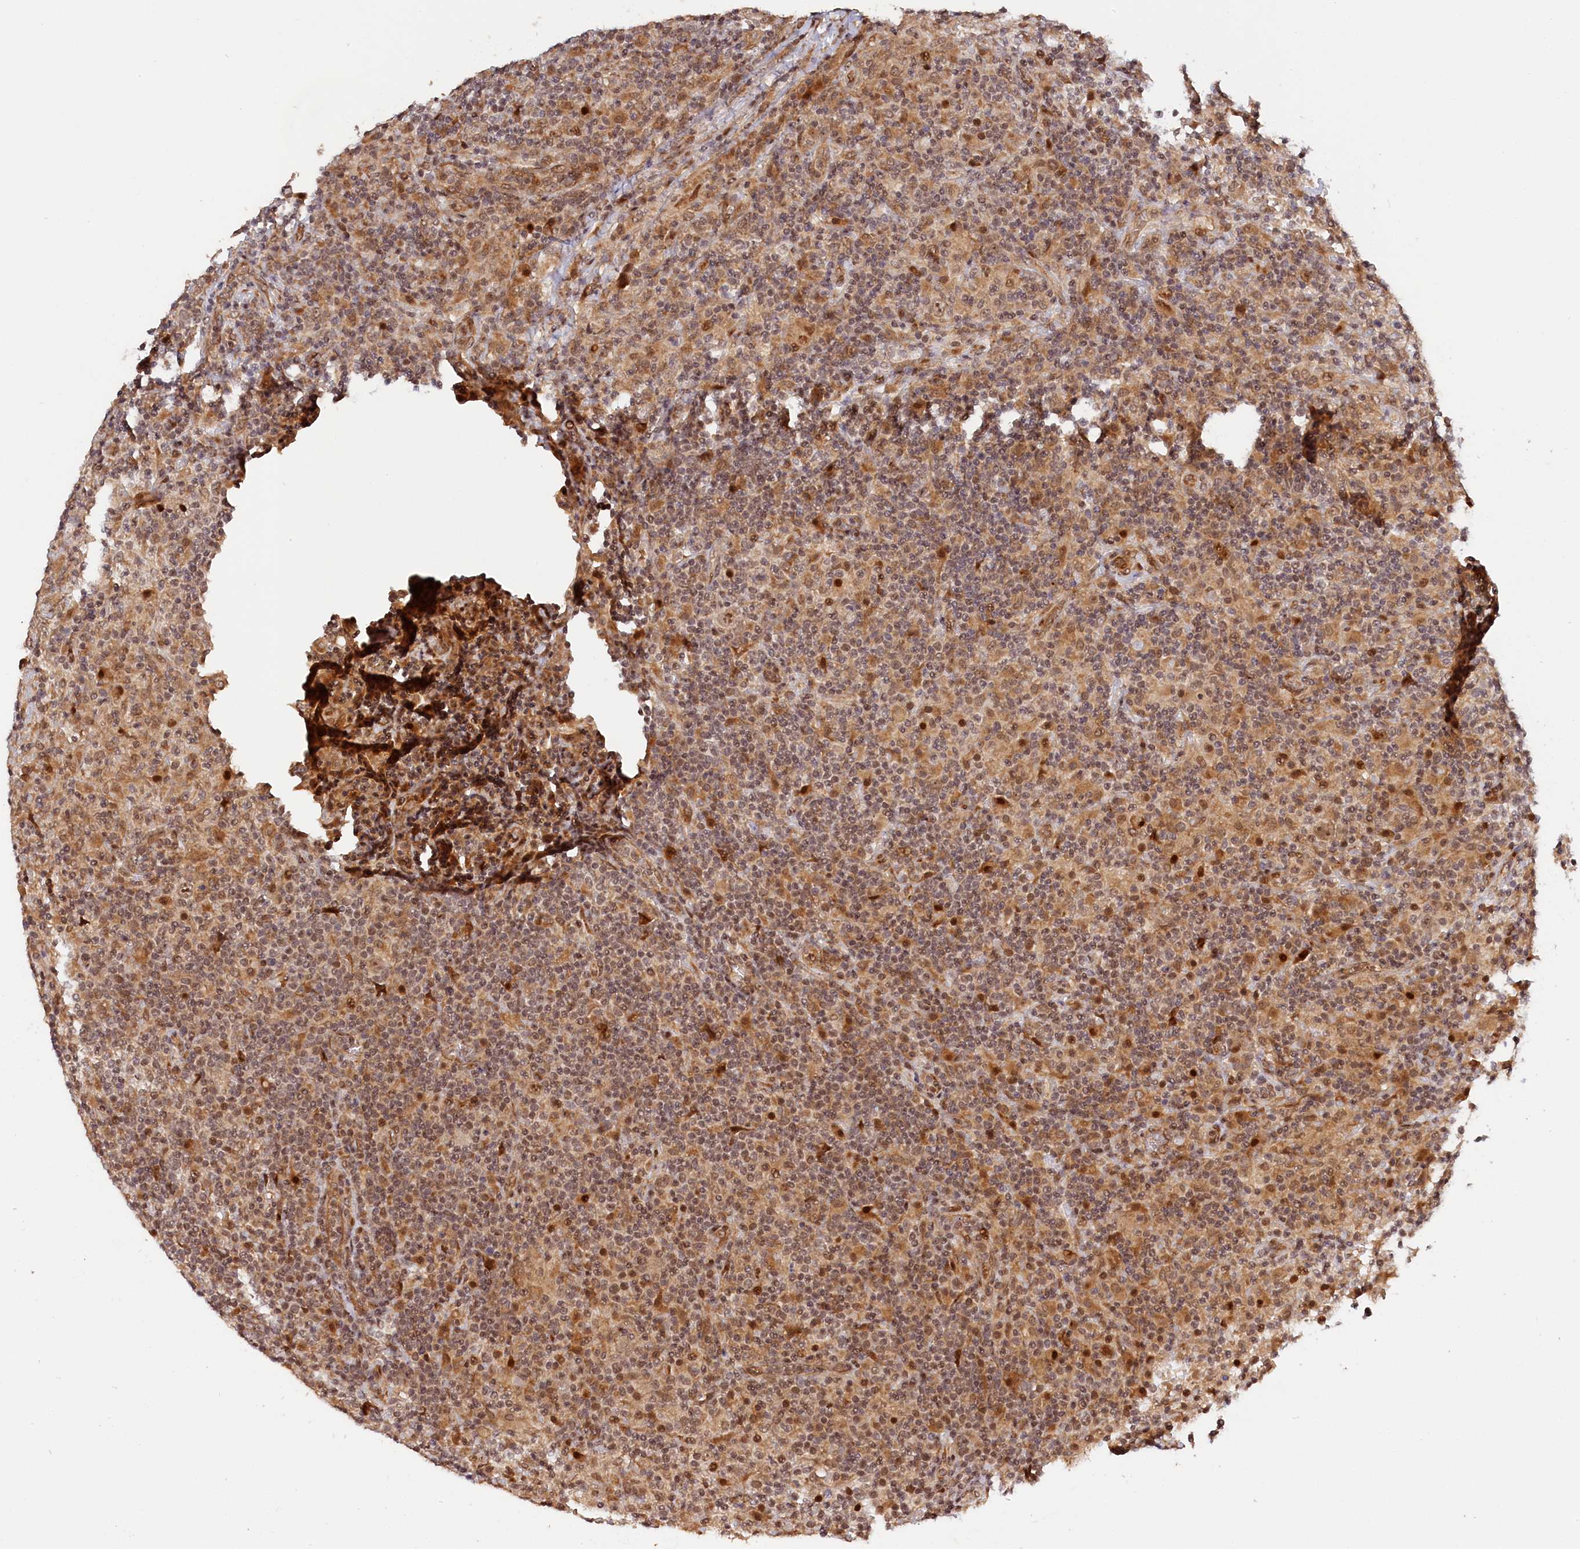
{"staining": {"intensity": "moderate", "quantity": ">75%", "location": "cytoplasmic/membranous,nuclear"}, "tissue": "lymphoma", "cell_type": "Tumor cells", "image_type": "cancer", "snomed": [{"axis": "morphology", "description": "Hodgkin's disease, NOS"}, {"axis": "topography", "description": "Lymph node"}], "caption": "Tumor cells demonstrate moderate cytoplasmic/membranous and nuclear expression in approximately >75% of cells in lymphoma.", "gene": "ANKRD24", "patient": {"sex": "male", "age": 70}}